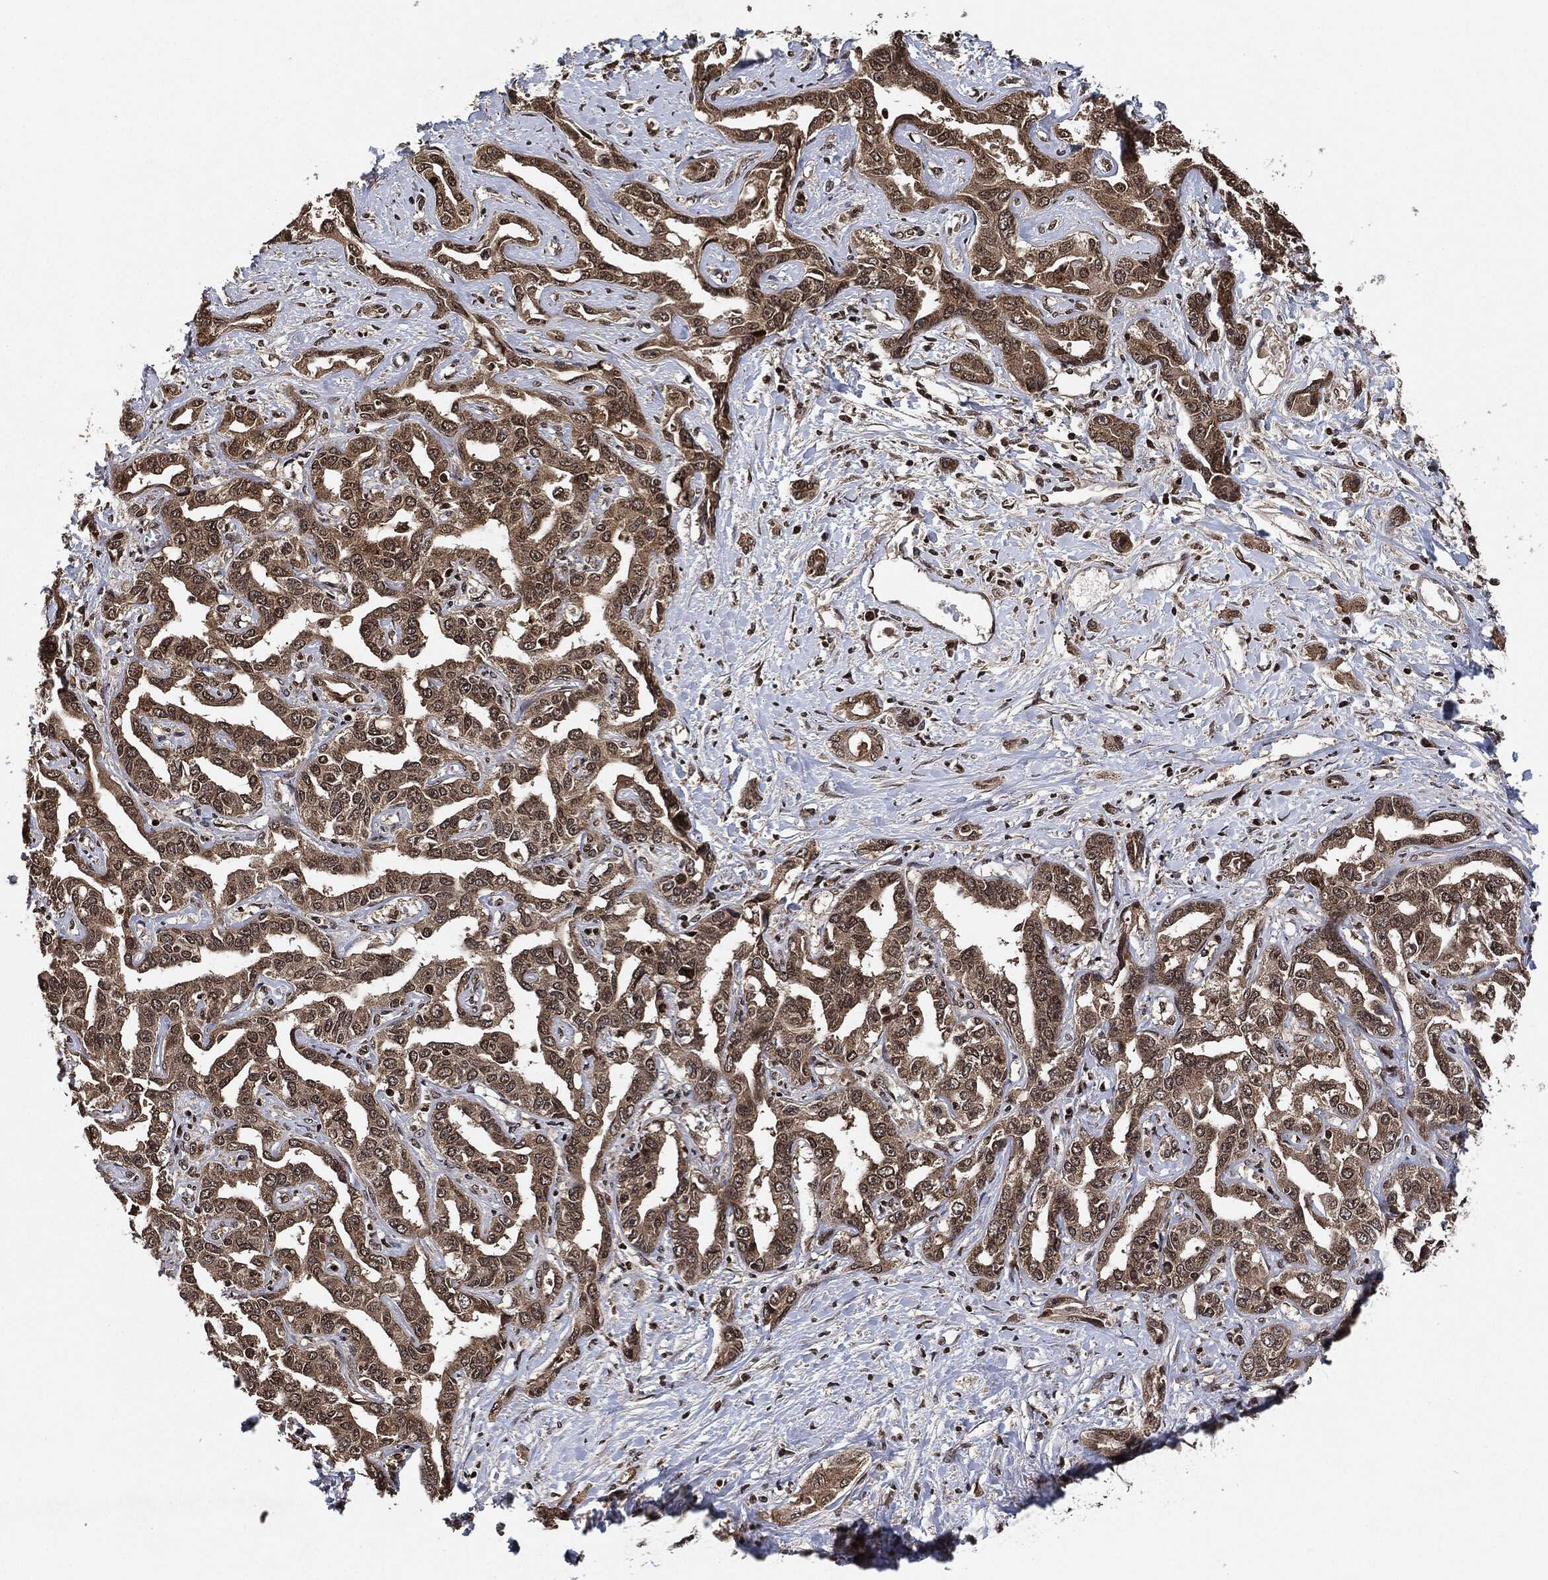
{"staining": {"intensity": "weak", "quantity": ">75%", "location": "cytoplasmic/membranous"}, "tissue": "liver cancer", "cell_type": "Tumor cells", "image_type": "cancer", "snomed": [{"axis": "morphology", "description": "Cholangiocarcinoma"}, {"axis": "topography", "description": "Liver"}], "caption": "The immunohistochemical stain highlights weak cytoplasmic/membranous positivity in tumor cells of liver cancer tissue.", "gene": "PDK1", "patient": {"sex": "male", "age": 59}}